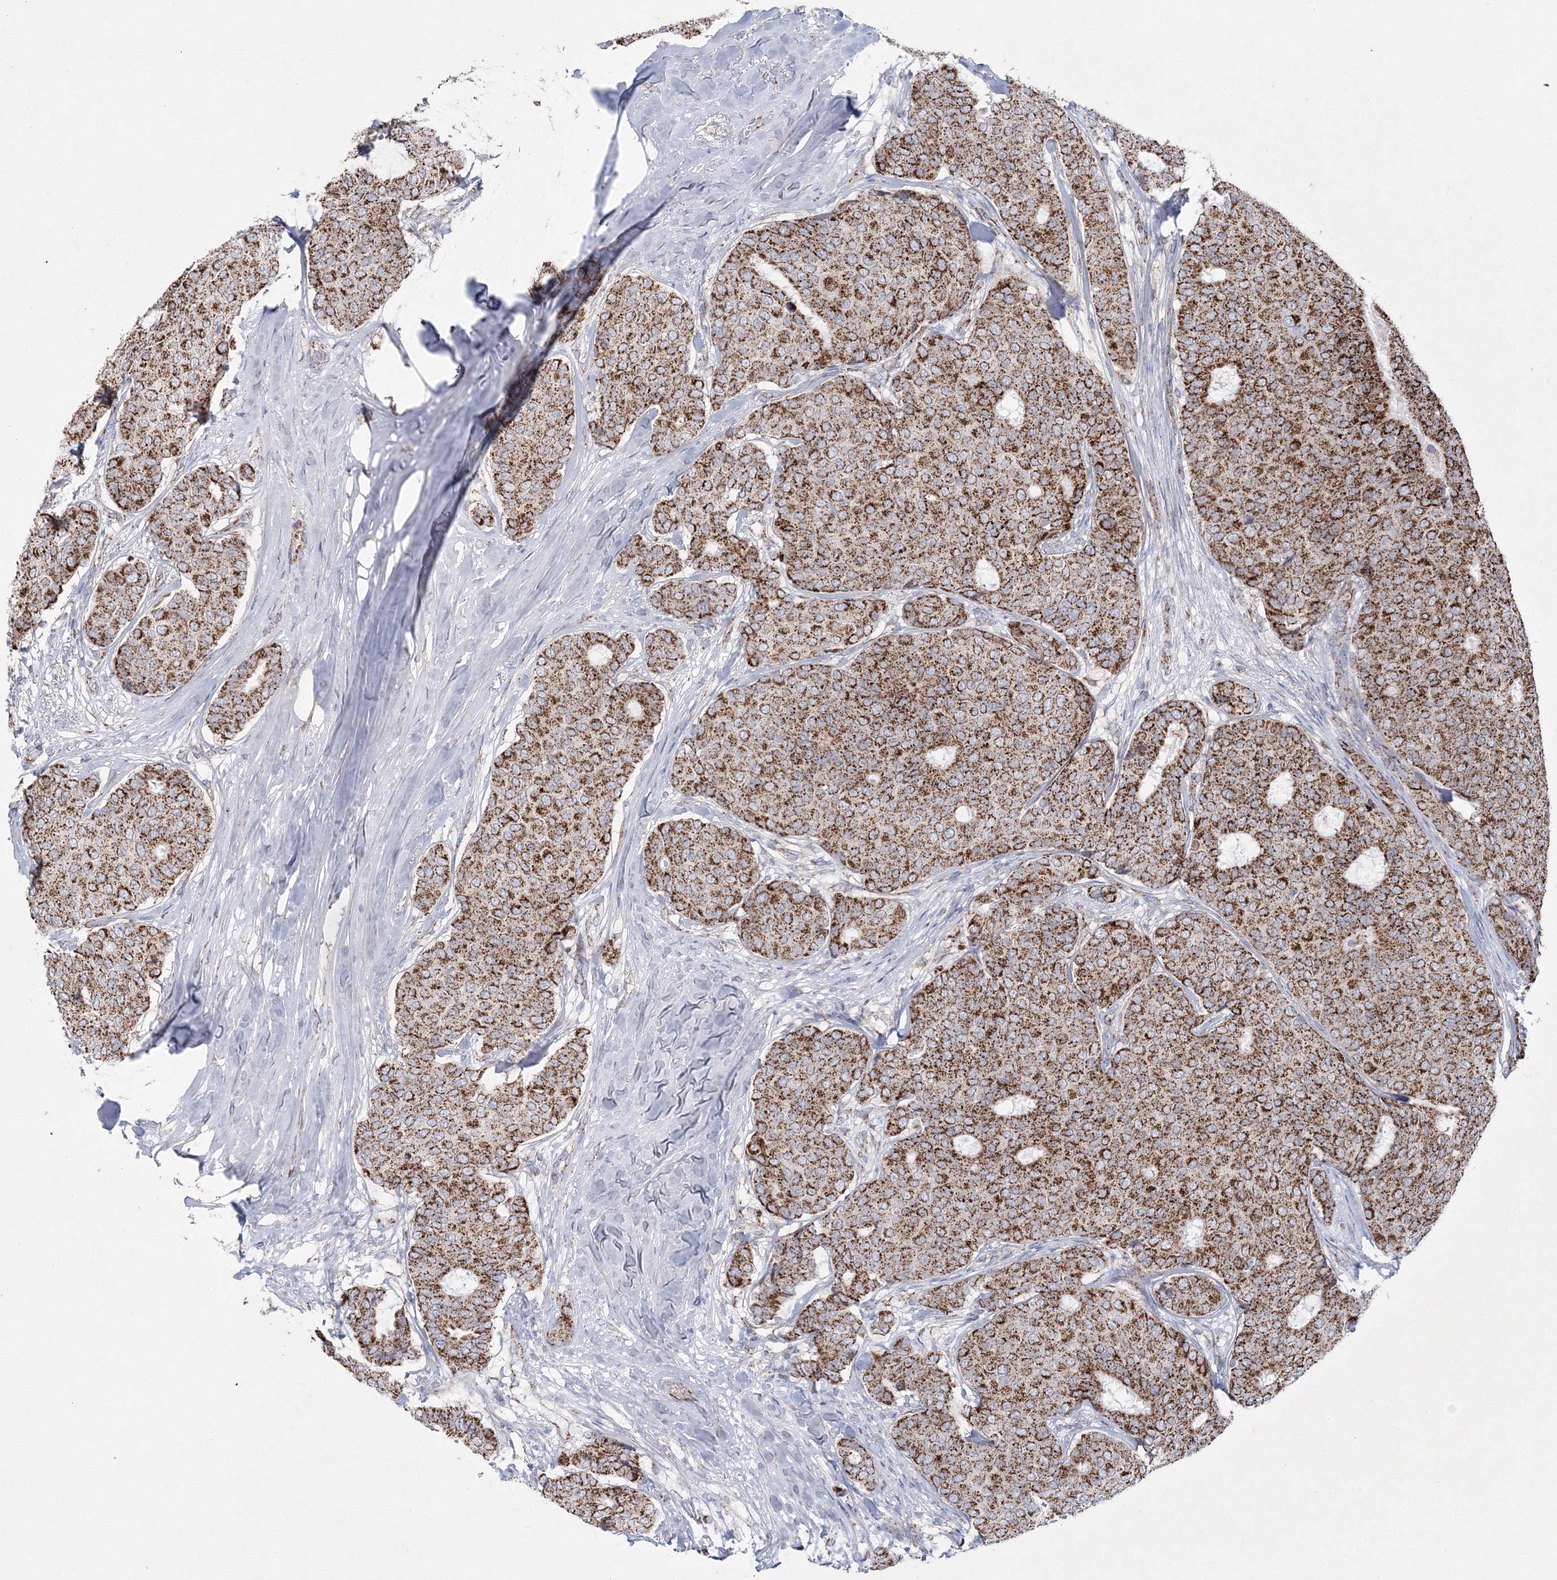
{"staining": {"intensity": "strong", "quantity": ">75%", "location": "cytoplasmic/membranous"}, "tissue": "breast cancer", "cell_type": "Tumor cells", "image_type": "cancer", "snomed": [{"axis": "morphology", "description": "Duct carcinoma"}, {"axis": "topography", "description": "Breast"}], "caption": "A high amount of strong cytoplasmic/membranous staining is present in approximately >75% of tumor cells in infiltrating ductal carcinoma (breast) tissue. The protein is stained brown, and the nuclei are stained in blue (DAB (3,3'-diaminobenzidine) IHC with brightfield microscopy, high magnification).", "gene": "HIBCH", "patient": {"sex": "female", "age": 75}}